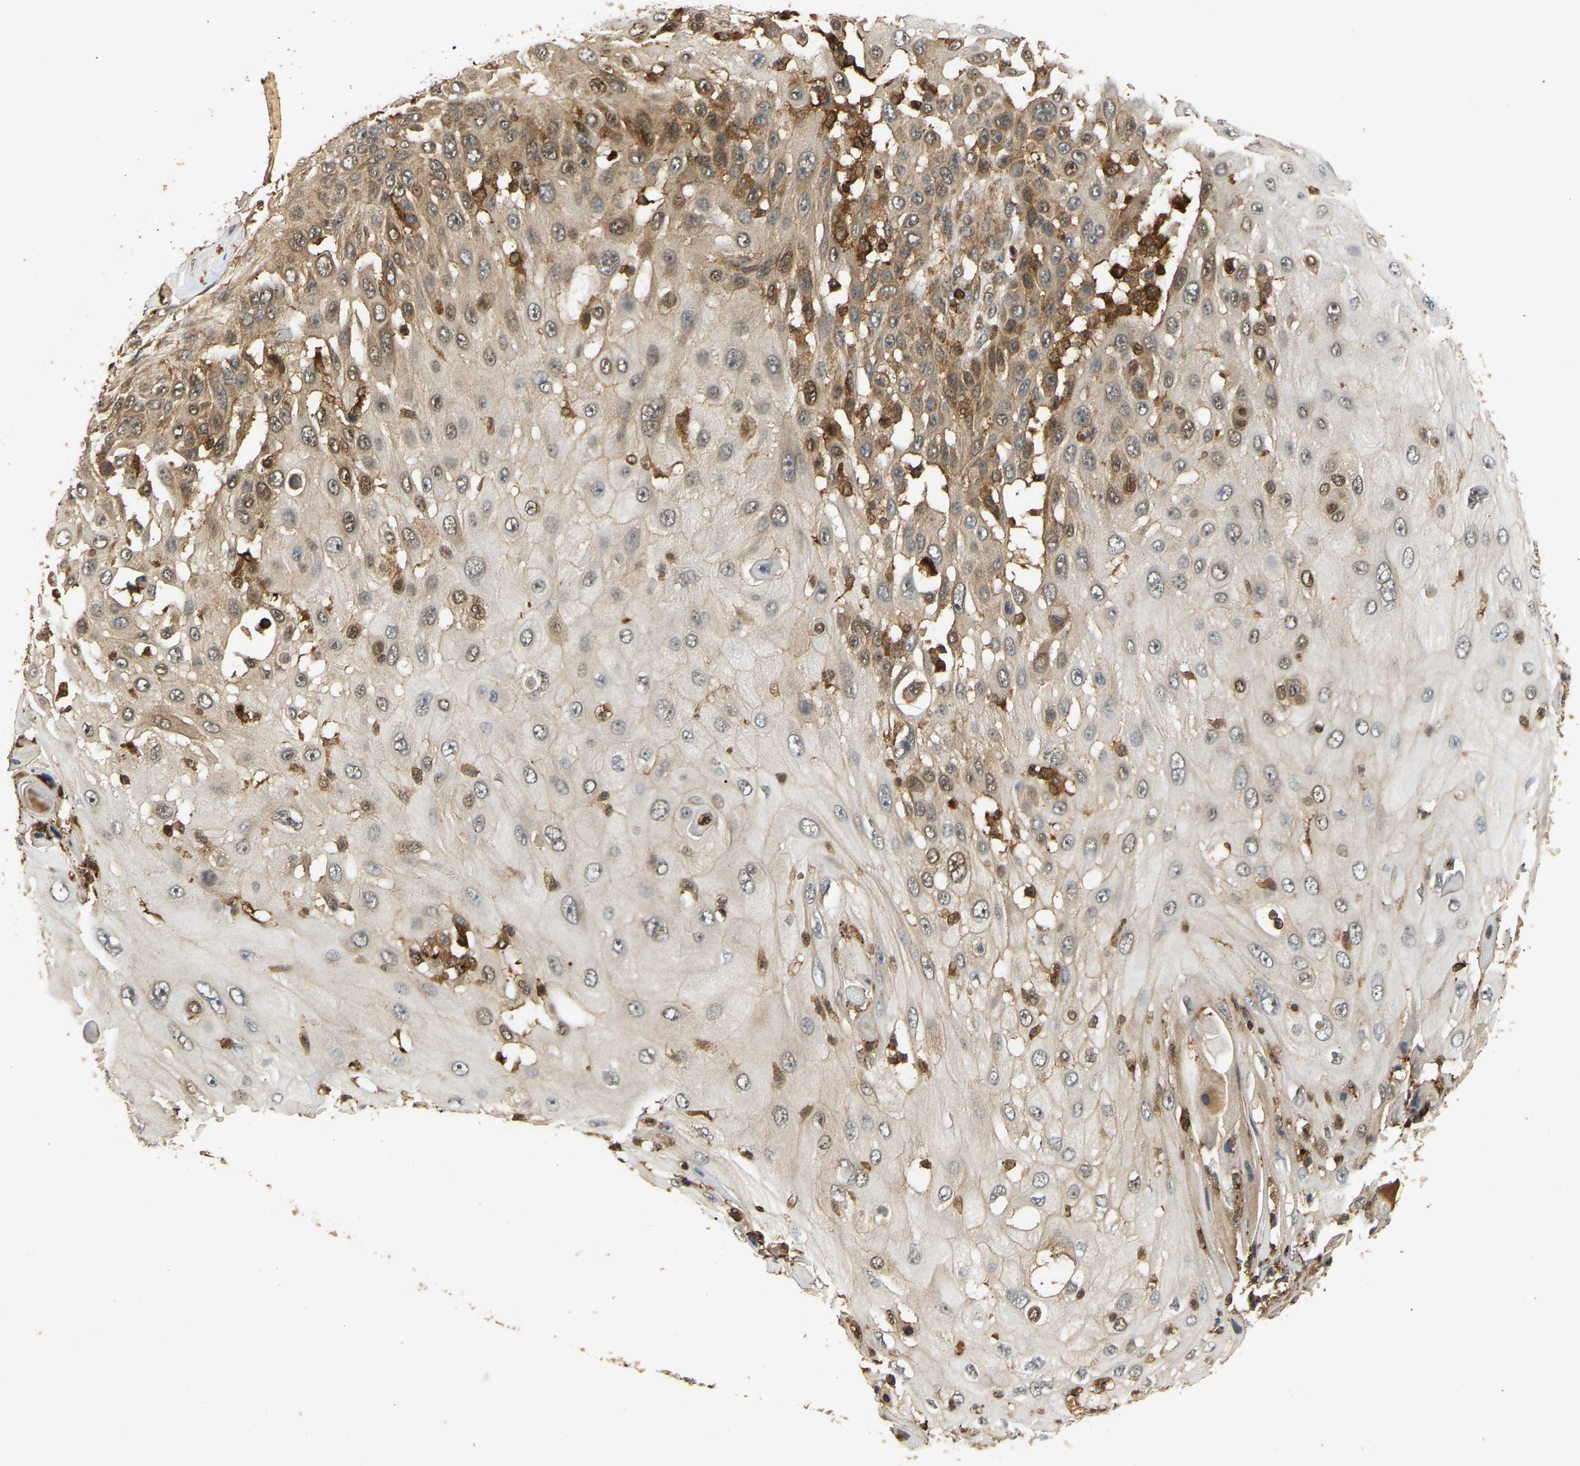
{"staining": {"intensity": "weak", "quantity": "<25%", "location": "cytoplasmic/membranous"}, "tissue": "skin cancer", "cell_type": "Tumor cells", "image_type": "cancer", "snomed": [{"axis": "morphology", "description": "Squamous cell carcinoma, NOS"}, {"axis": "topography", "description": "Skin"}], "caption": "Tumor cells are negative for protein expression in human squamous cell carcinoma (skin).", "gene": "GOPC", "patient": {"sex": "female", "age": 44}}